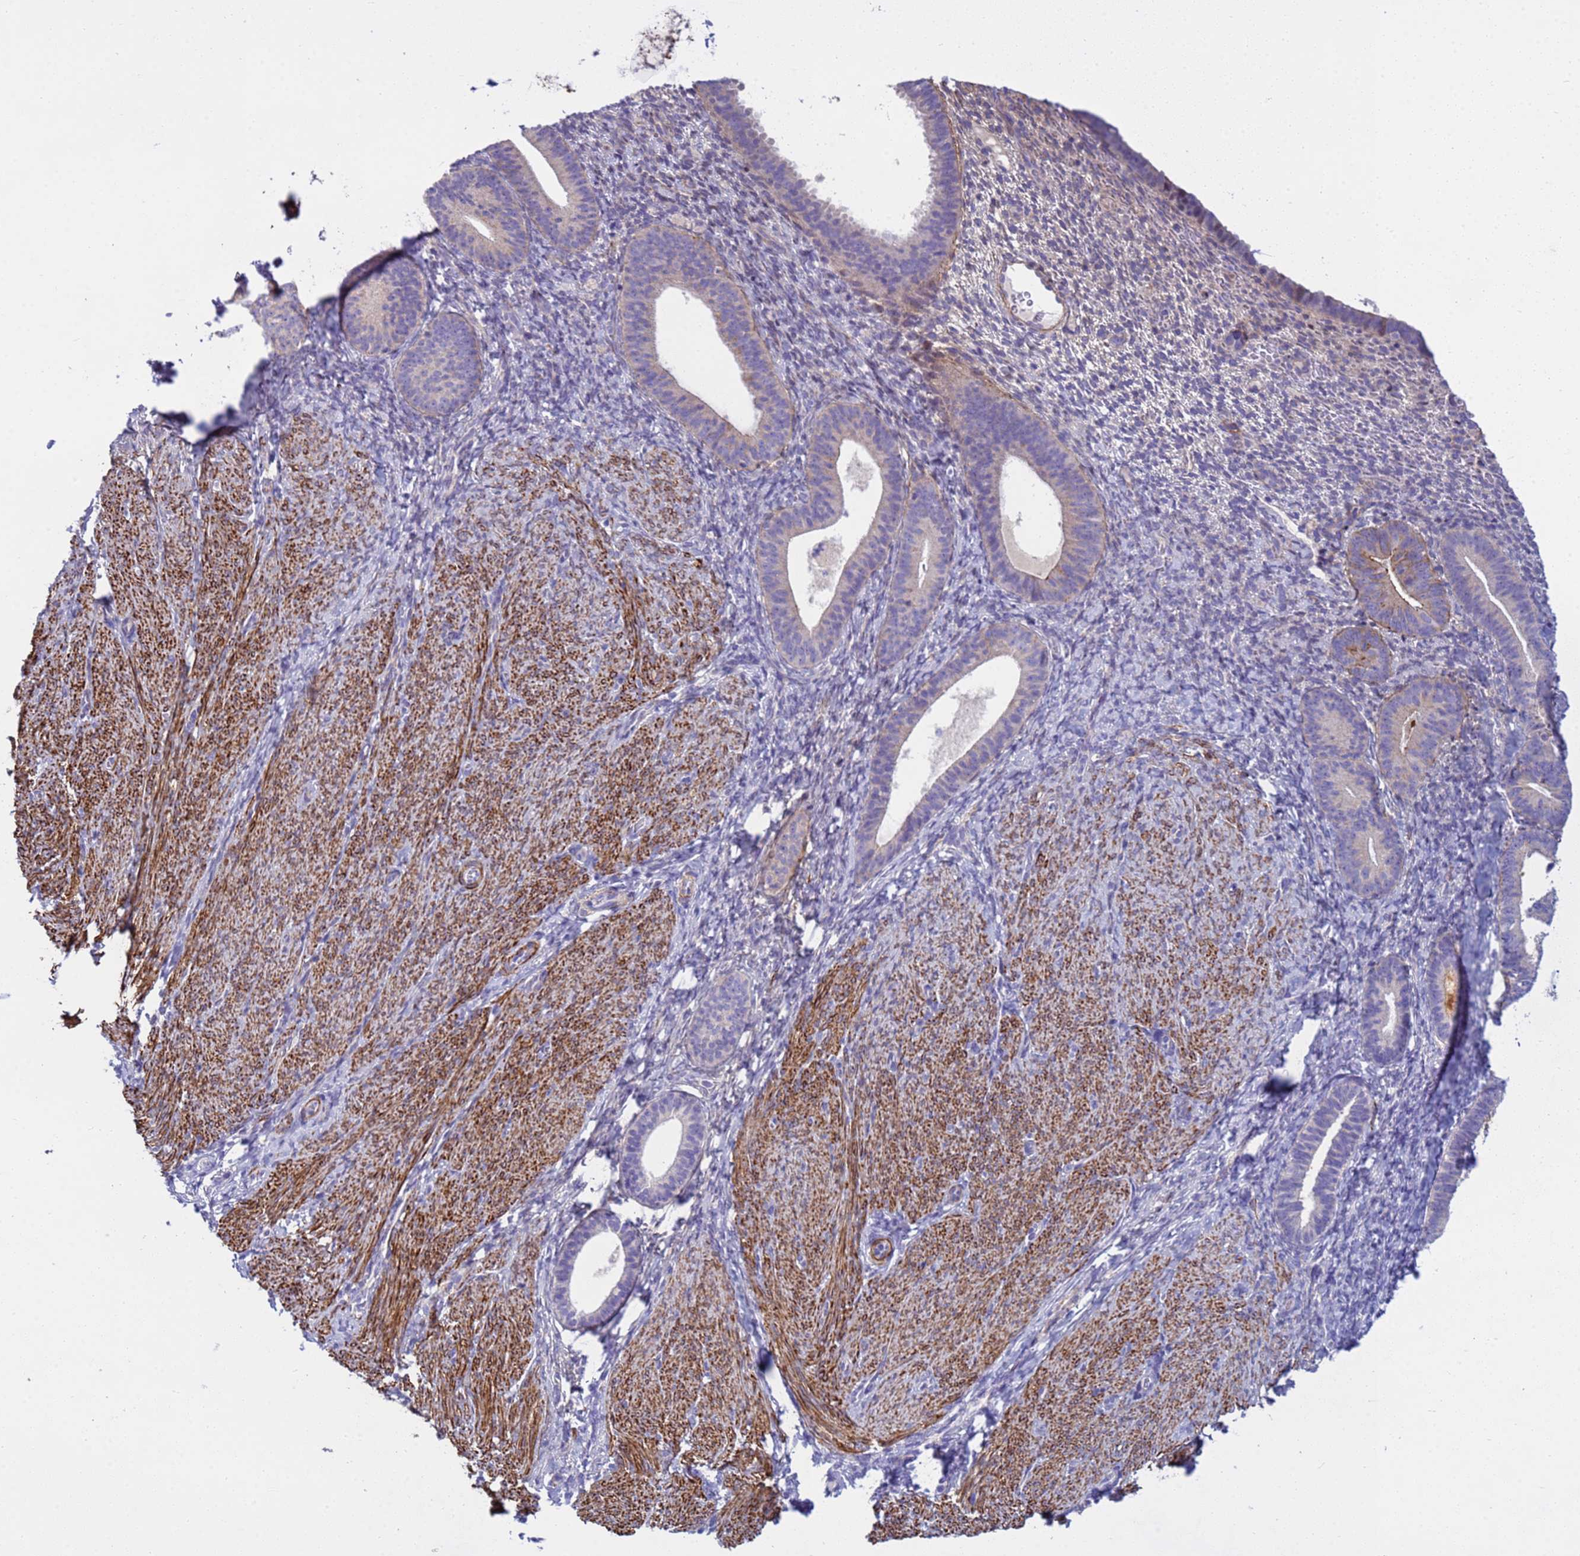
{"staining": {"intensity": "negative", "quantity": "none", "location": "none"}, "tissue": "endometrium", "cell_type": "Cells in endometrial stroma", "image_type": "normal", "snomed": [{"axis": "morphology", "description": "Normal tissue, NOS"}, {"axis": "topography", "description": "Endometrium"}], "caption": "The immunohistochemistry photomicrograph has no significant positivity in cells in endometrial stroma of endometrium. (DAB (3,3'-diaminobenzidine) IHC, high magnification).", "gene": "P2RX7", "patient": {"sex": "female", "age": 65}}